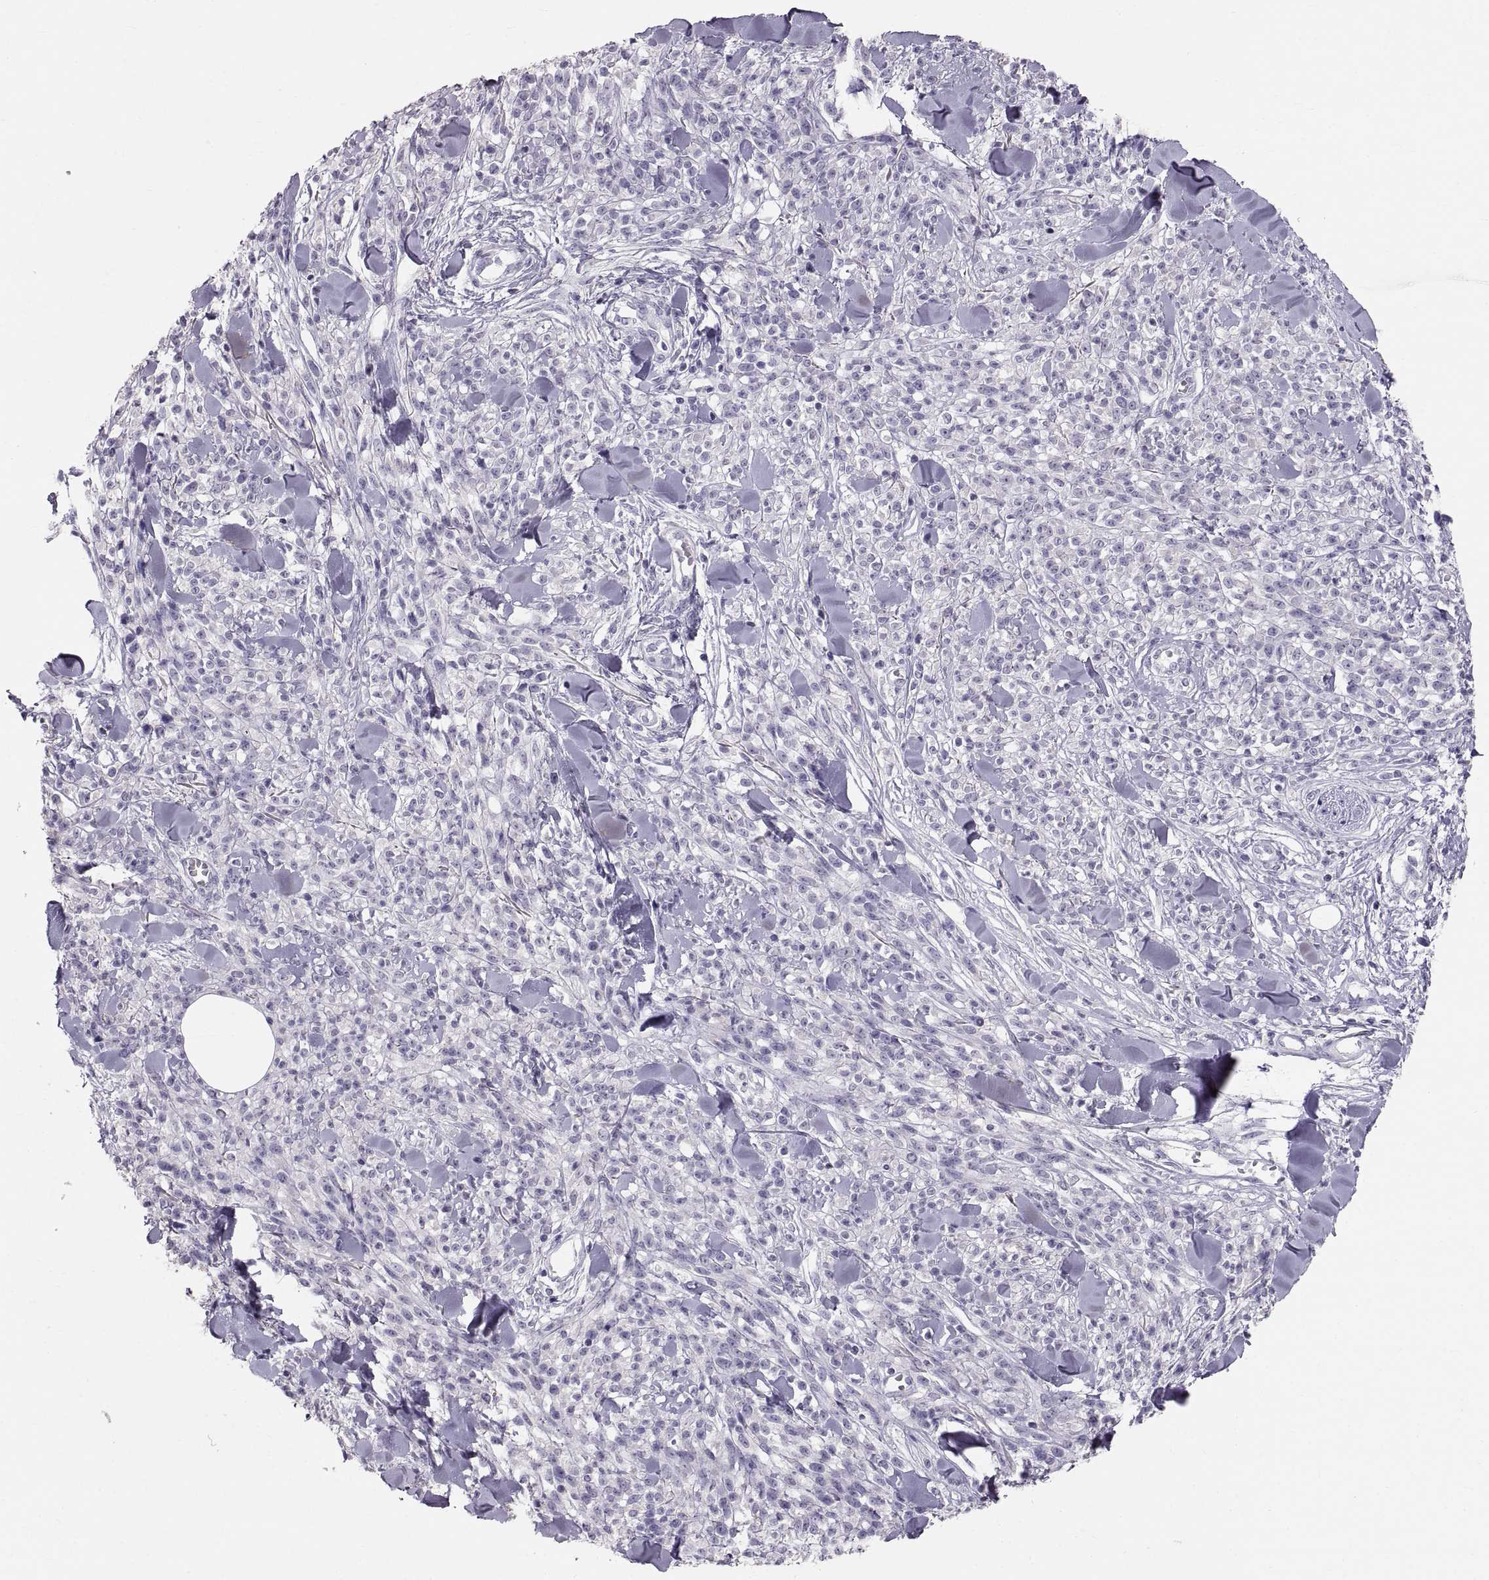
{"staining": {"intensity": "negative", "quantity": "none", "location": "none"}, "tissue": "melanoma", "cell_type": "Tumor cells", "image_type": "cancer", "snomed": [{"axis": "morphology", "description": "Malignant melanoma, NOS"}, {"axis": "topography", "description": "Skin"}, {"axis": "topography", "description": "Skin of trunk"}], "caption": "This is an immunohistochemistry histopathology image of malignant melanoma. There is no positivity in tumor cells.", "gene": "WBP2NL", "patient": {"sex": "male", "age": 74}}